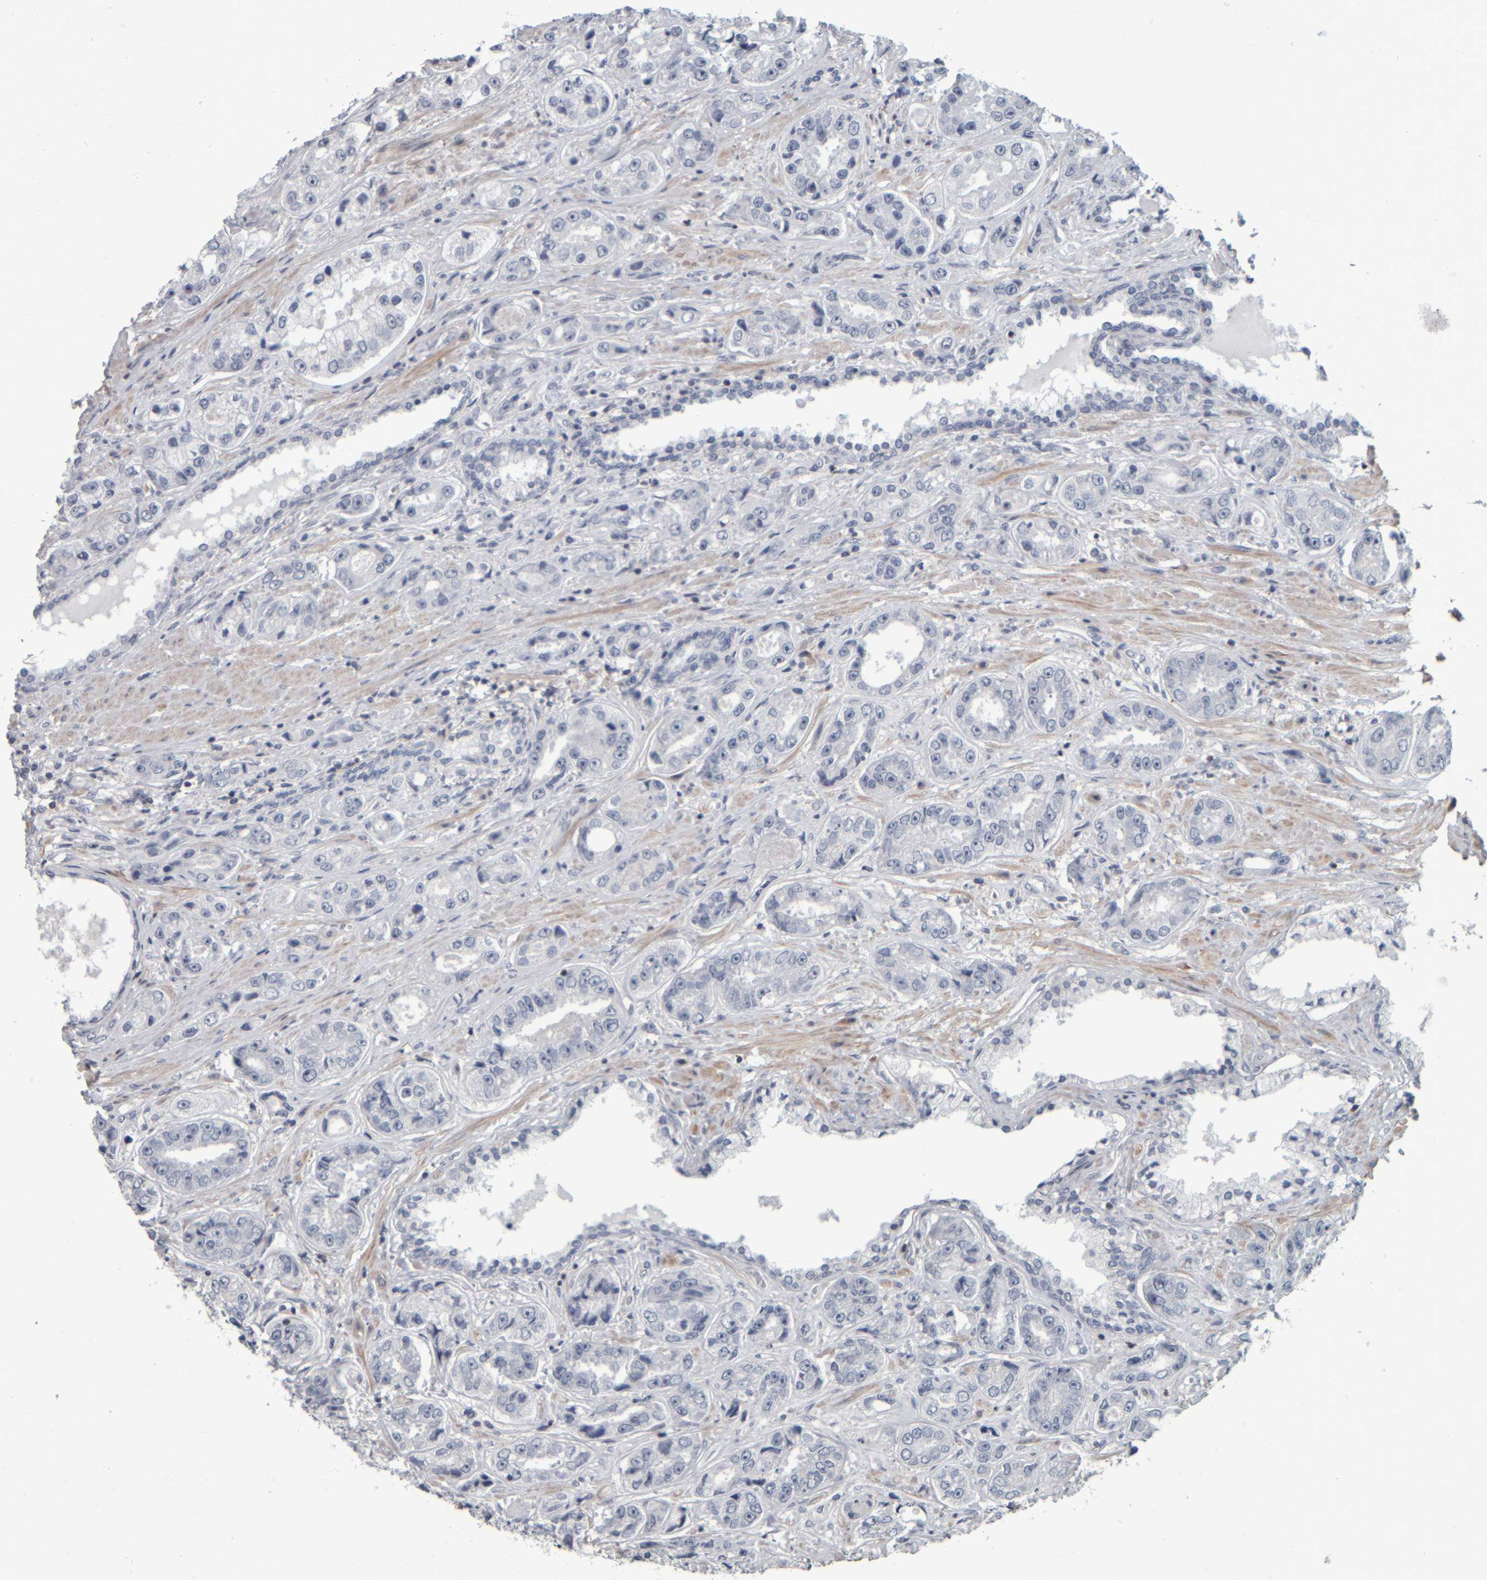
{"staining": {"intensity": "negative", "quantity": "none", "location": "none"}, "tissue": "prostate cancer", "cell_type": "Tumor cells", "image_type": "cancer", "snomed": [{"axis": "morphology", "description": "Adenocarcinoma, High grade"}, {"axis": "topography", "description": "Prostate"}], "caption": "Immunohistochemical staining of human prostate cancer demonstrates no significant positivity in tumor cells. The staining was performed using DAB to visualize the protein expression in brown, while the nuclei were stained in blue with hematoxylin (Magnification: 20x).", "gene": "CAVIN4", "patient": {"sex": "male", "age": 61}}